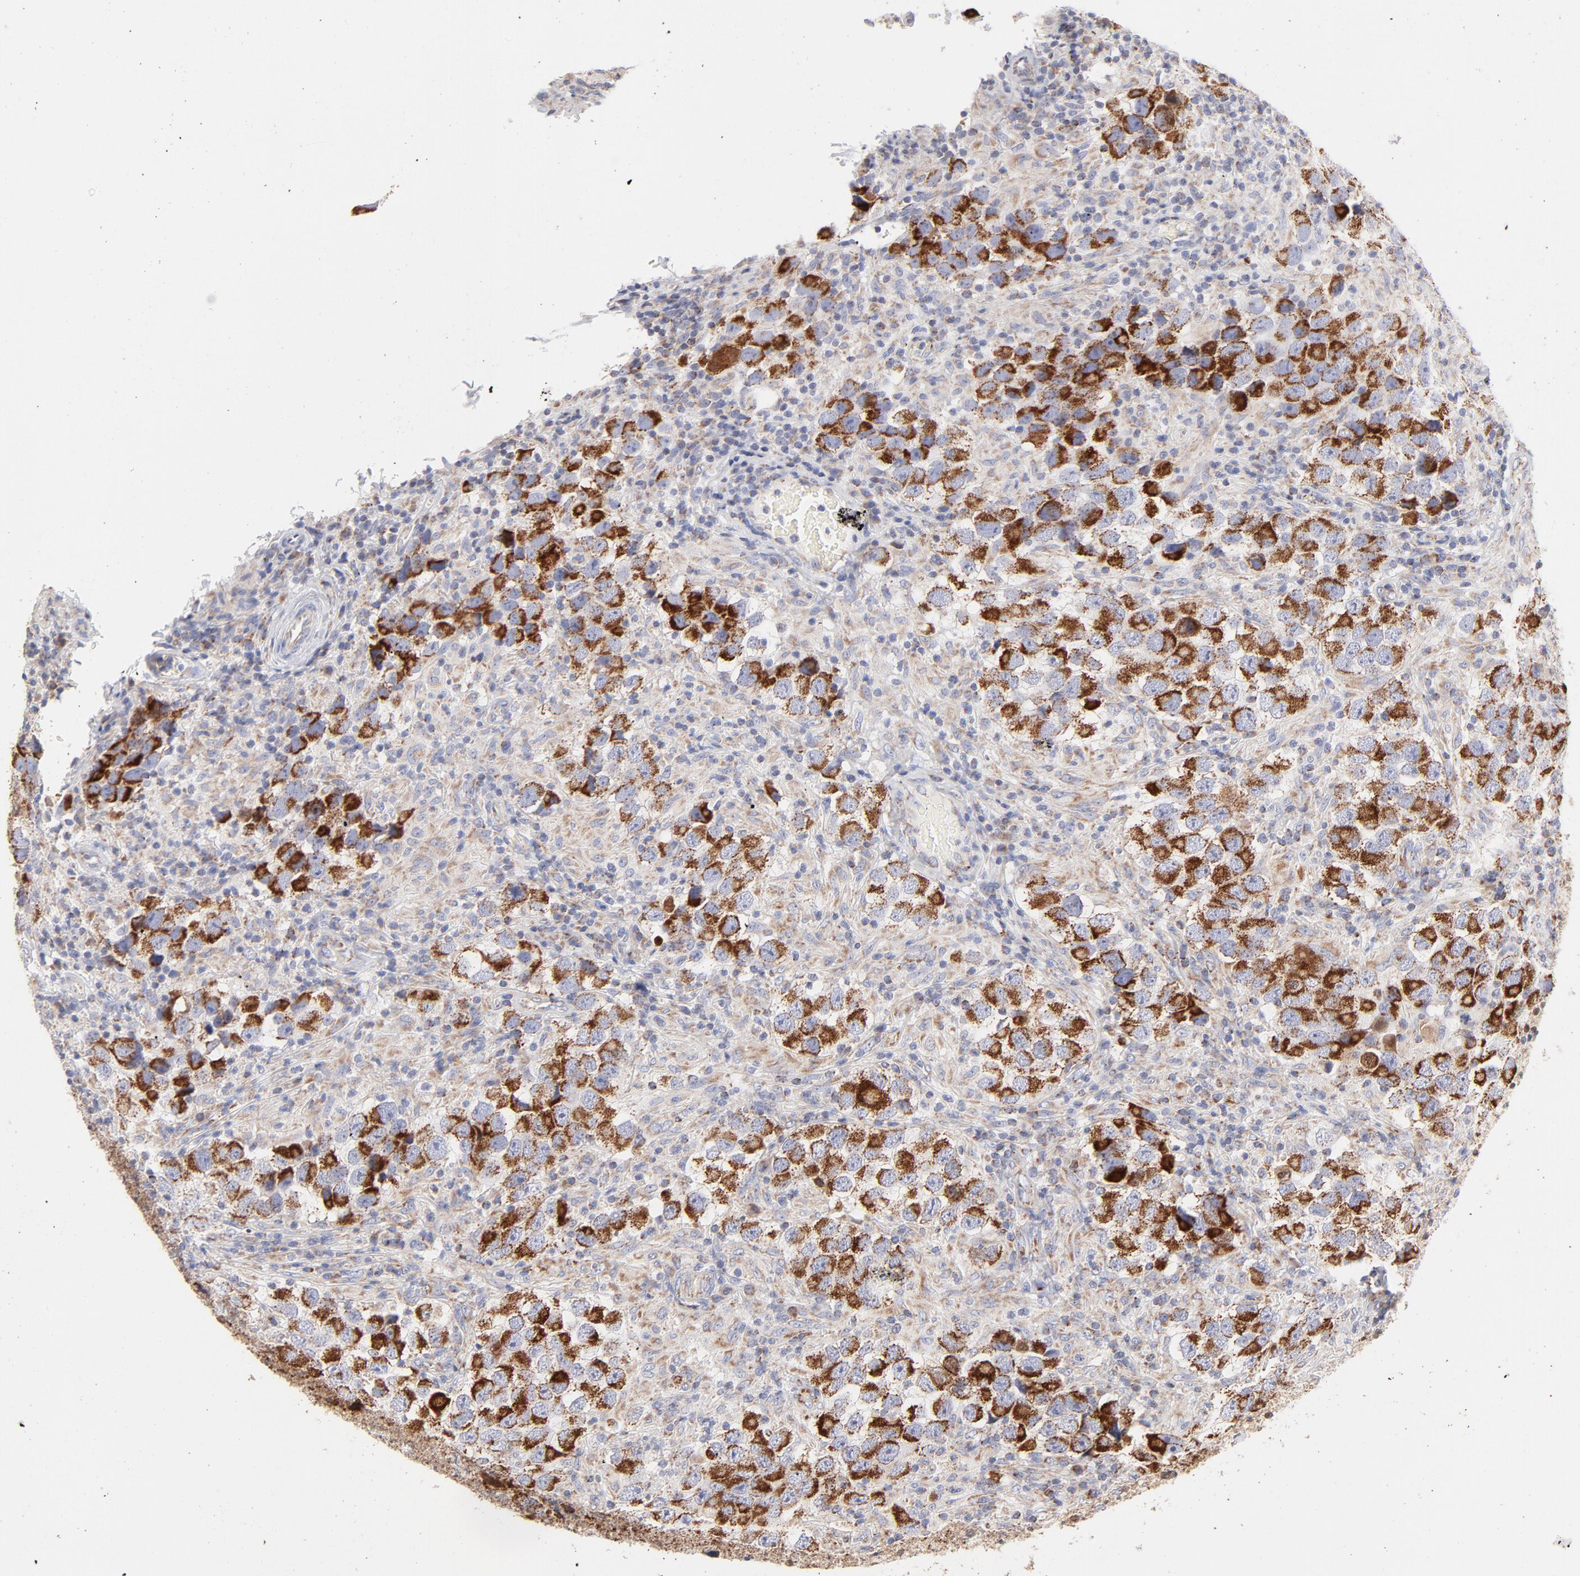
{"staining": {"intensity": "strong", "quantity": ">75%", "location": "cytoplasmic/membranous"}, "tissue": "testis cancer", "cell_type": "Tumor cells", "image_type": "cancer", "snomed": [{"axis": "morphology", "description": "Carcinoma, Embryonal, NOS"}, {"axis": "topography", "description": "Testis"}], "caption": "Immunohistochemical staining of human embryonal carcinoma (testis) shows high levels of strong cytoplasmic/membranous protein expression in approximately >75% of tumor cells.", "gene": "TIMM8A", "patient": {"sex": "male", "age": 21}}